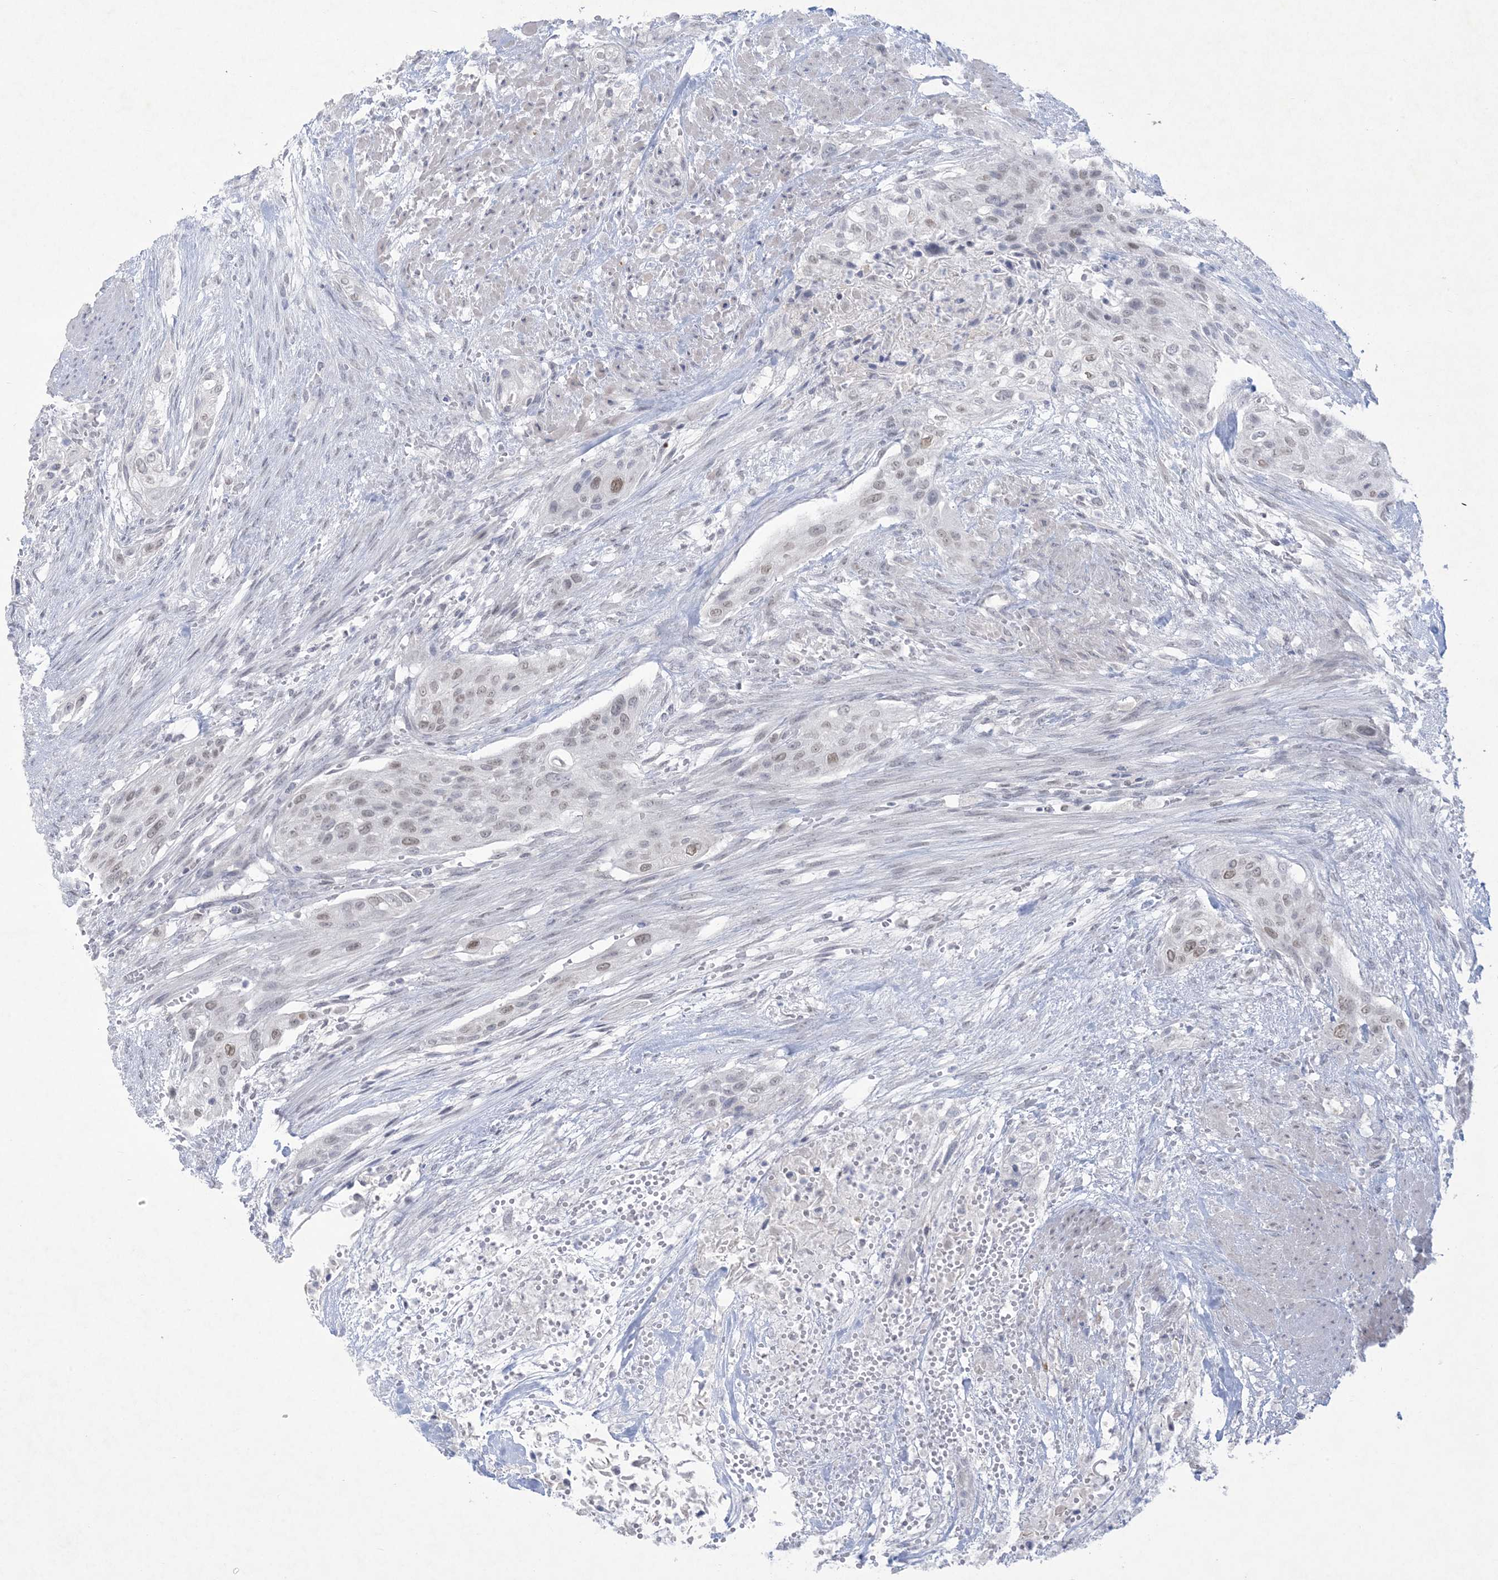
{"staining": {"intensity": "weak", "quantity": ">75%", "location": "nuclear"}, "tissue": "urothelial cancer", "cell_type": "Tumor cells", "image_type": "cancer", "snomed": [{"axis": "morphology", "description": "Urothelial carcinoma, High grade"}, {"axis": "topography", "description": "Urinary bladder"}], "caption": "Immunohistochemistry (IHC) staining of urothelial cancer, which shows low levels of weak nuclear positivity in approximately >75% of tumor cells indicating weak nuclear protein expression. The staining was performed using DAB (brown) for protein detection and nuclei were counterstained in hematoxylin (blue).", "gene": "HOMEZ", "patient": {"sex": "male", "age": 35}}